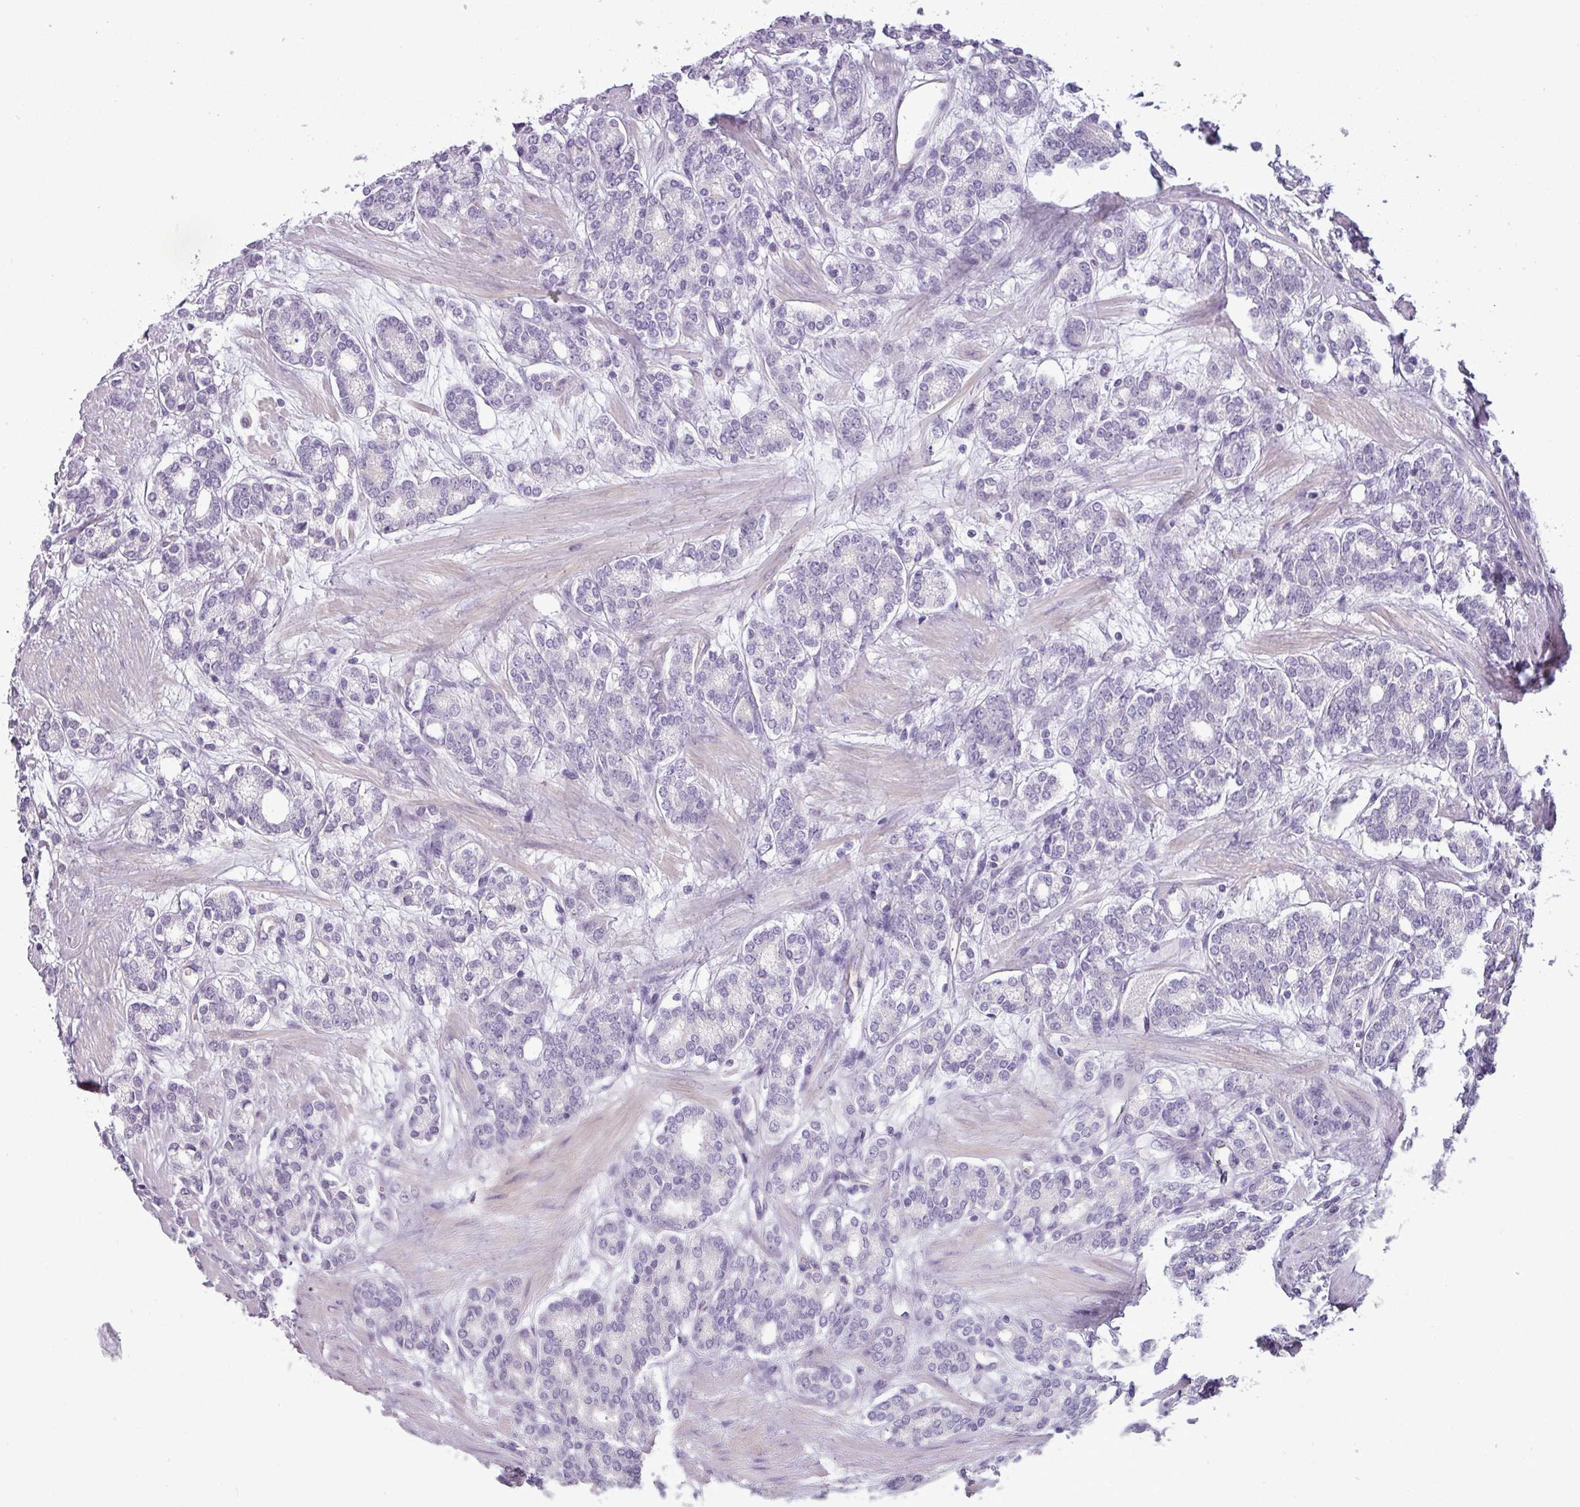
{"staining": {"intensity": "negative", "quantity": "none", "location": "none"}, "tissue": "prostate cancer", "cell_type": "Tumor cells", "image_type": "cancer", "snomed": [{"axis": "morphology", "description": "Adenocarcinoma, High grade"}, {"axis": "topography", "description": "Prostate"}], "caption": "This micrograph is of prostate adenocarcinoma (high-grade) stained with immunohistochemistry (IHC) to label a protein in brown with the nuclei are counter-stained blue. There is no expression in tumor cells. (DAB immunohistochemistry (IHC) with hematoxylin counter stain).", "gene": "AREL1", "patient": {"sex": "male", "age": 62}}